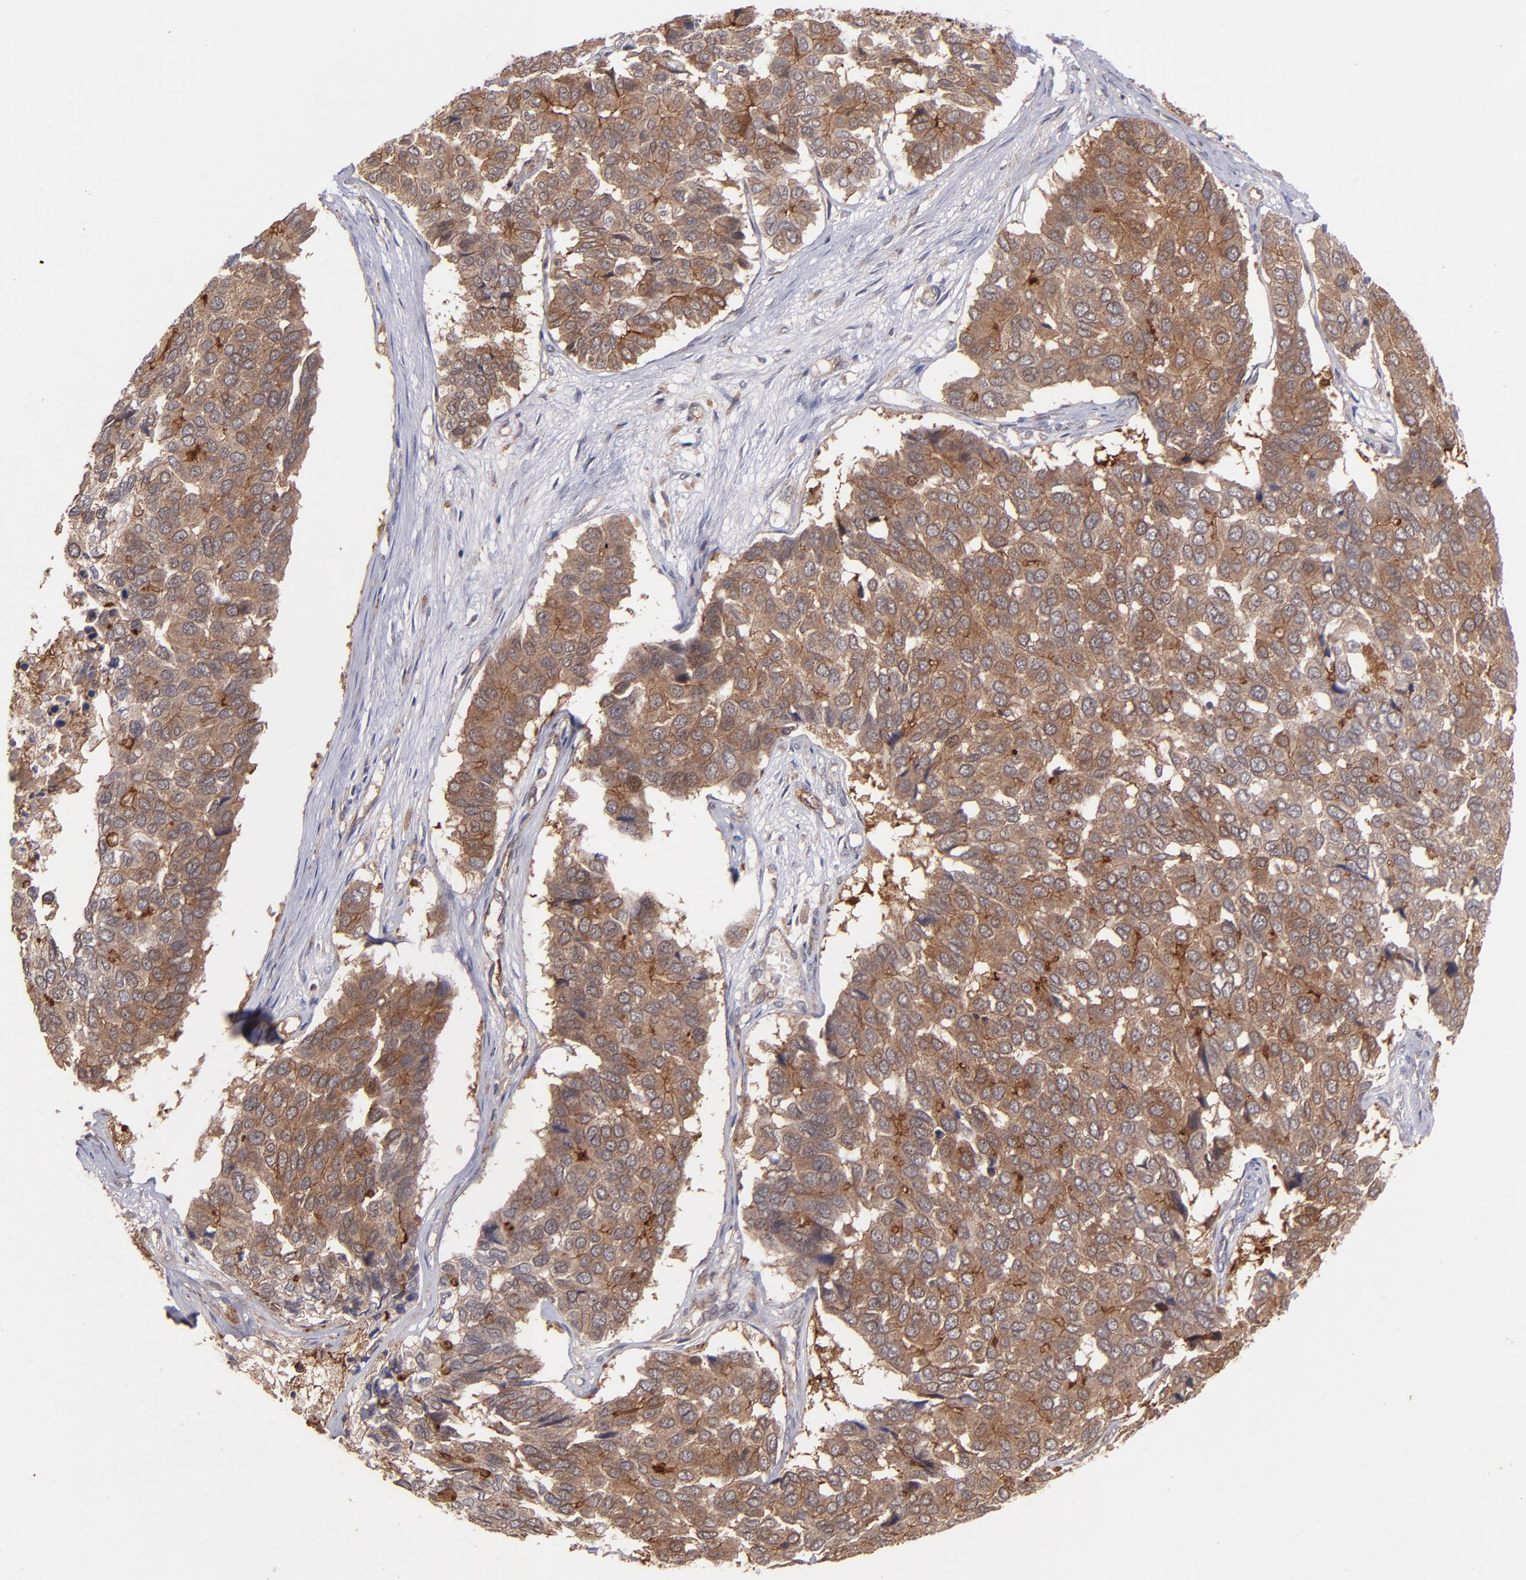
{"staining": {"intensity": "strong", "quantity": ">75%", "location": "cytoplasmic/membranous"}, "tissue": "pancreatic cancer", "cell_type": "Tumor cells", "image_type": "cancer", "snomed": [{"axis": "morphology", "description": "Adenocarcinoma, NOS"}, {"axis": "topography", "description": "Pancreas"}], "caption": "Immunohistochemistry (IHC) micrograph of human pancreatic adenocarcinoma stained for a protein (brown), which exhibits high levels of strong cytoplasmic/membranous positivity in about >75% of tumor cells.", "gene": "ICAM1", "patient": {"sex": "male", "age": 50}}